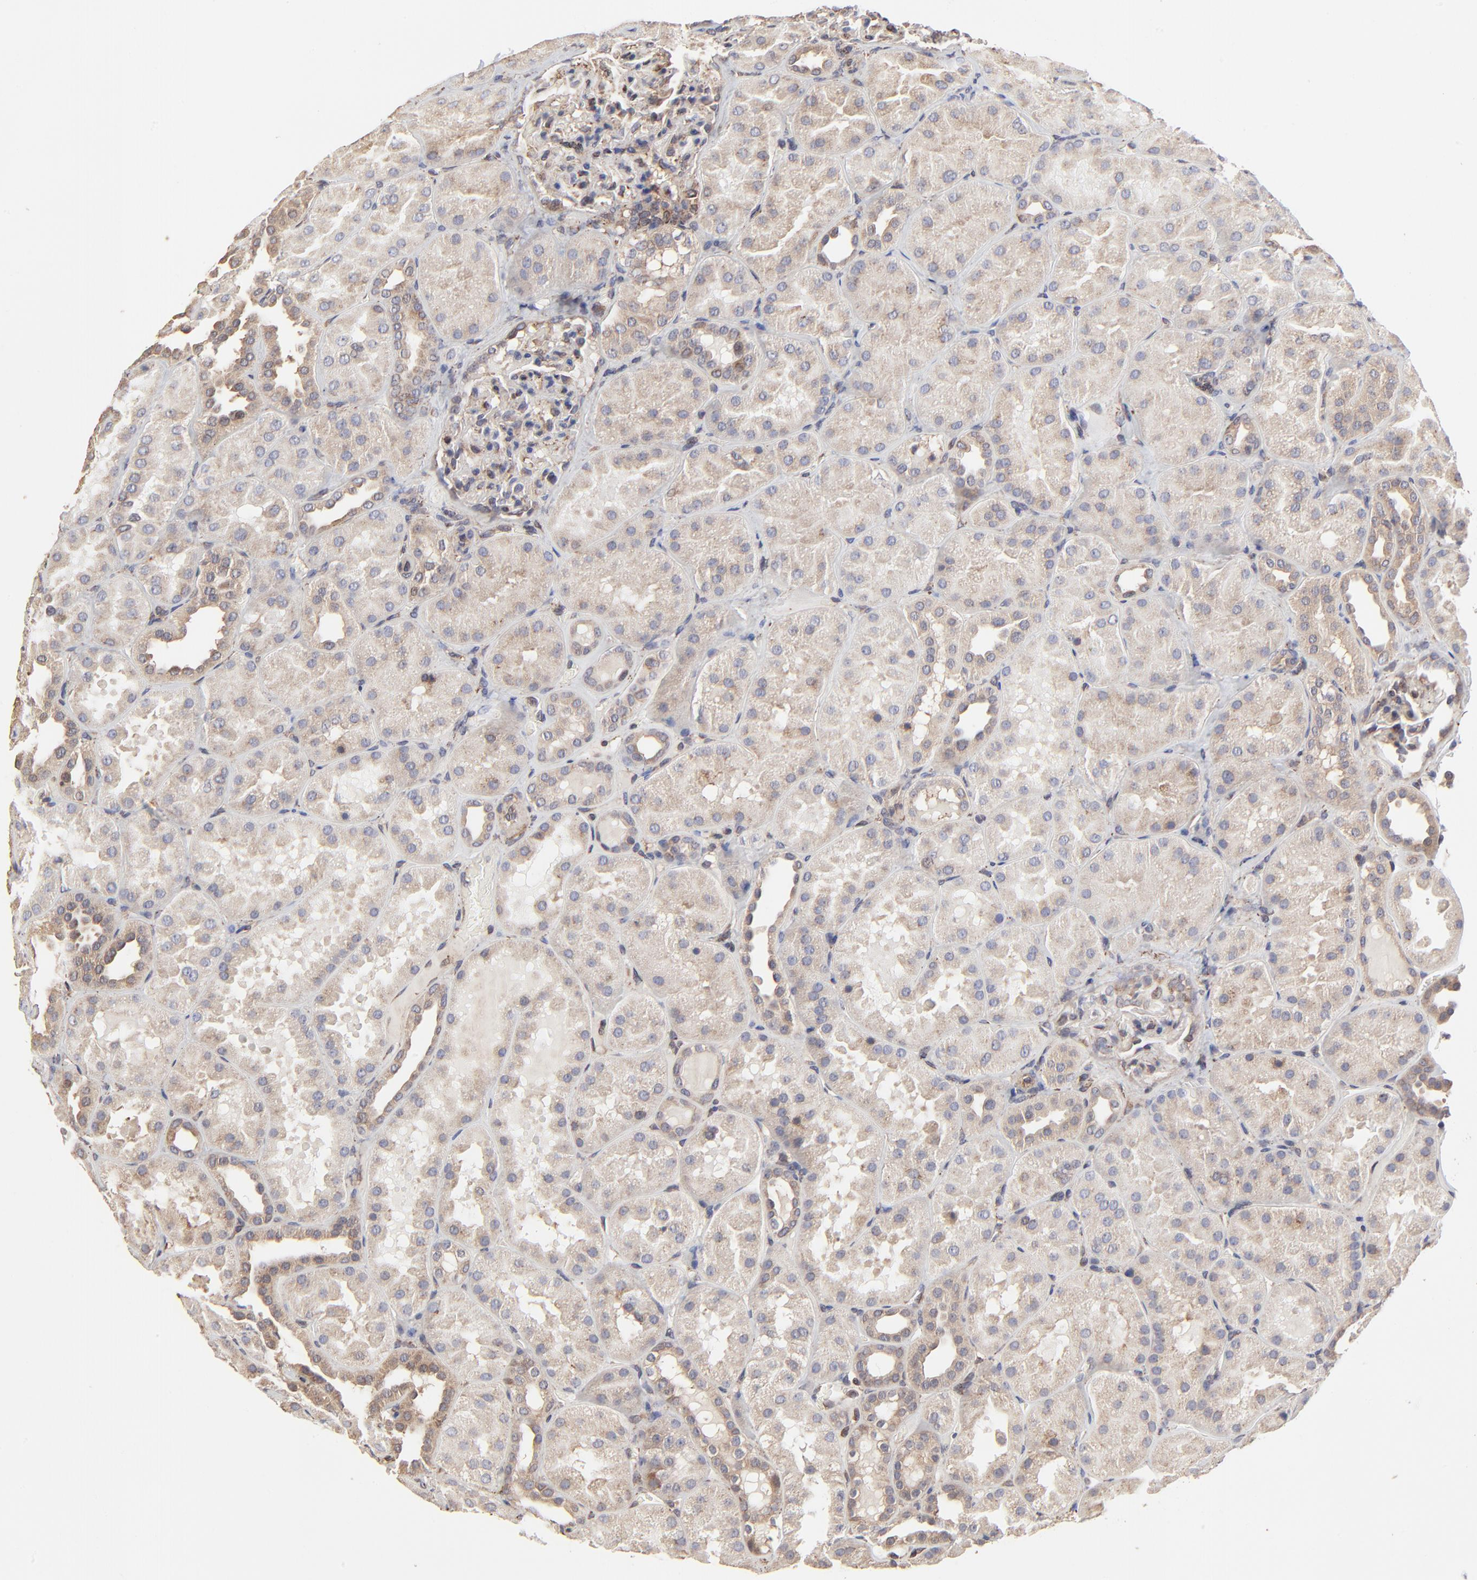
{"staining": {"intensity": "moderate", "quantity": "25%-75%", "location": "cytoplasmic/membranous"}, "tissue": "kidney", "cell_type": "Cells in glomeruli", "image_type": "normal", "snomed": [{"axis": "morphology", "description": "Normal tissue, NOS"}, {"axis": "topography", "description": "Kidney"}], "caption": "Immunohistochemical staining of unremarkable kidney demonstrates medium levels of moderate cytoplasmic/membranous positivity in approximately 25%-75% of cells in glomeruli.", "gene": "ELP2", "patient": {"sex": "male", "age": 28}}